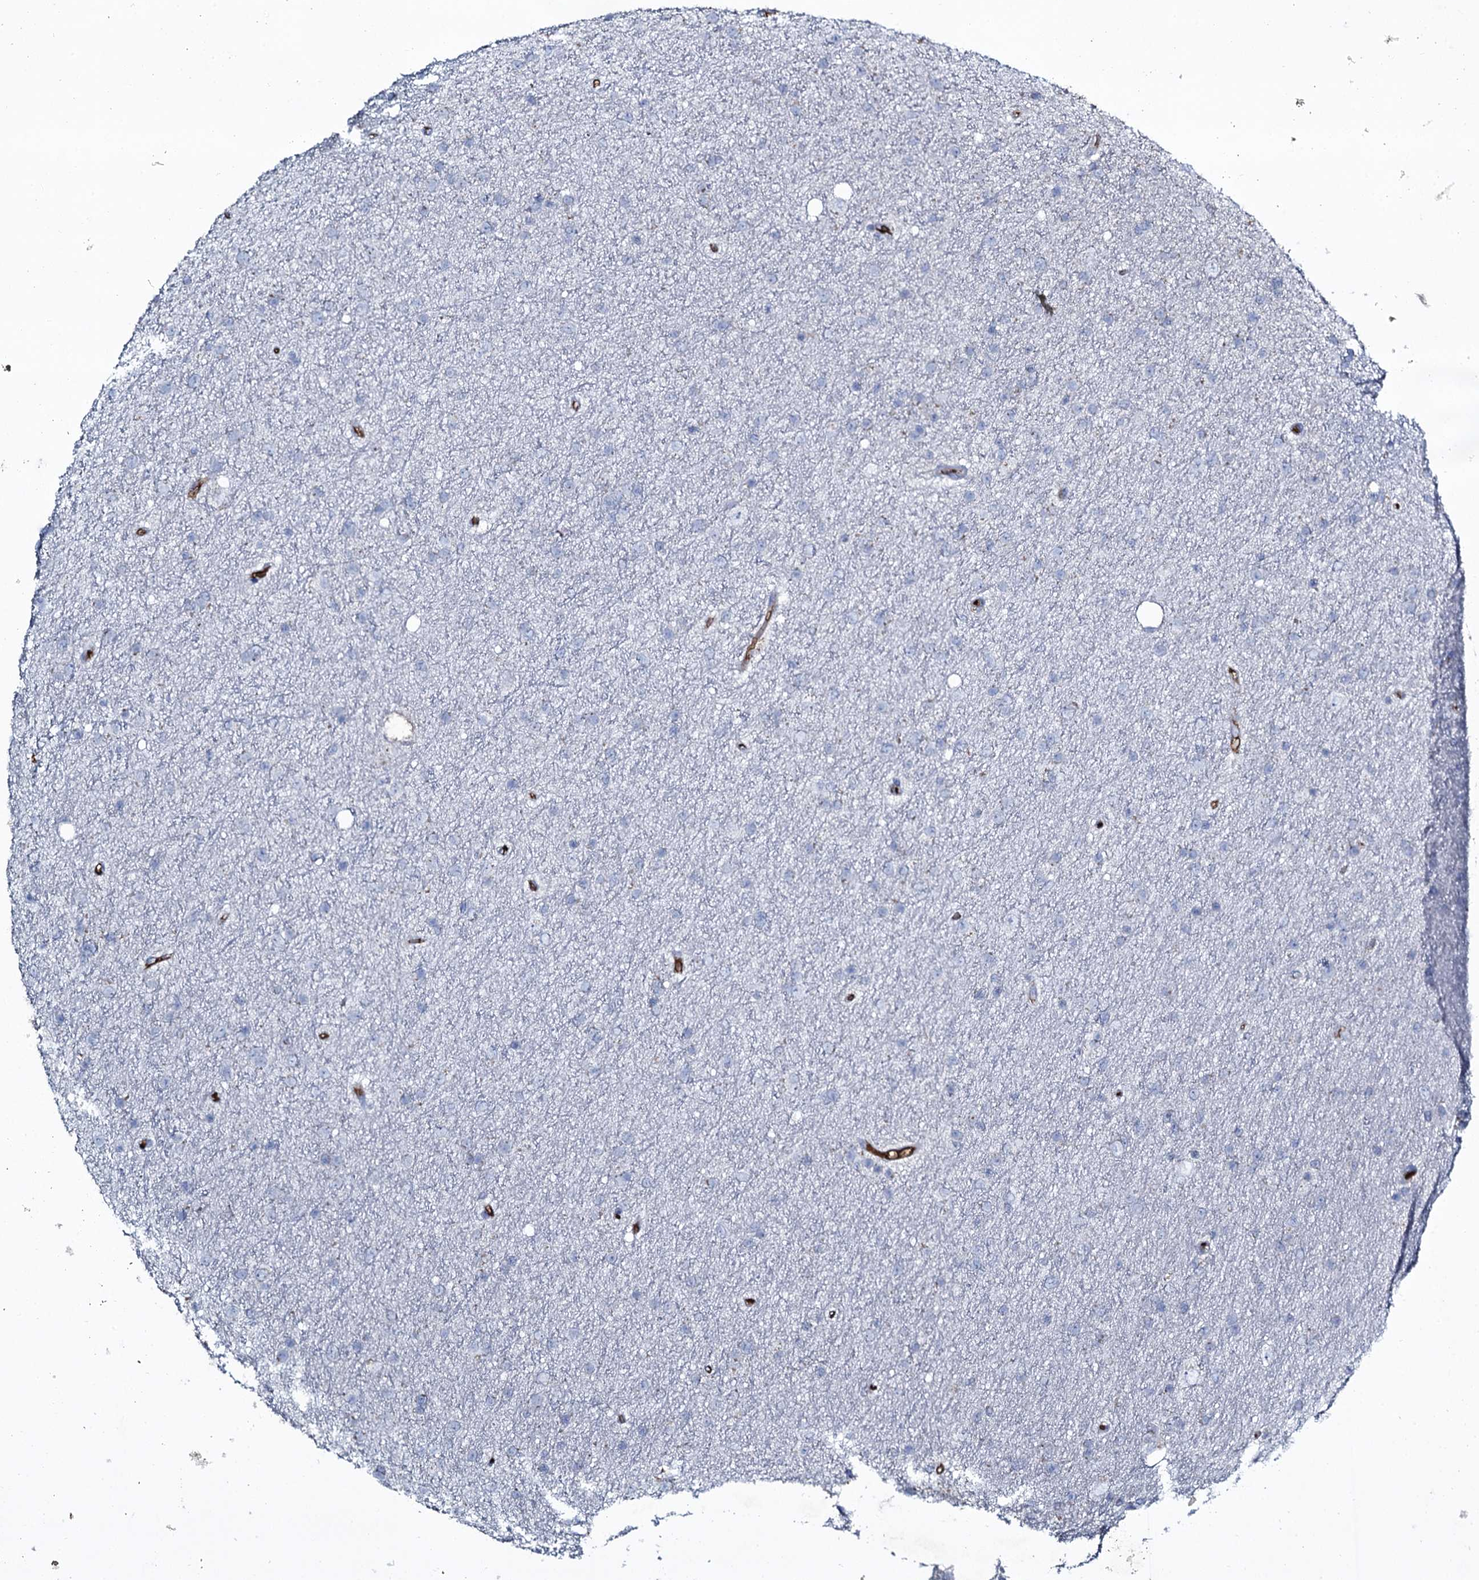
{"staining": {"intensity": "negative", "quantity": "none", "location": "none"}, "tissue": "glioma", "cell_type": "Tumor cells", "image_type": "cancer", "snomed": [{"axis": "morphology", "description": "Glioma, malignant, Low grade"}, {"axis": "topography", "description": "Cerebral cortex"}], "caption": "A photomicrograph of human malignant glioma (low-grade) is negative for staining in tumor cells. (DAB (3,3'-diaminobenzidine) immunohistochemistry (IHC), high magnification).", "gene": "EDN1", "patient": {"sex": "female", "age": 39}}